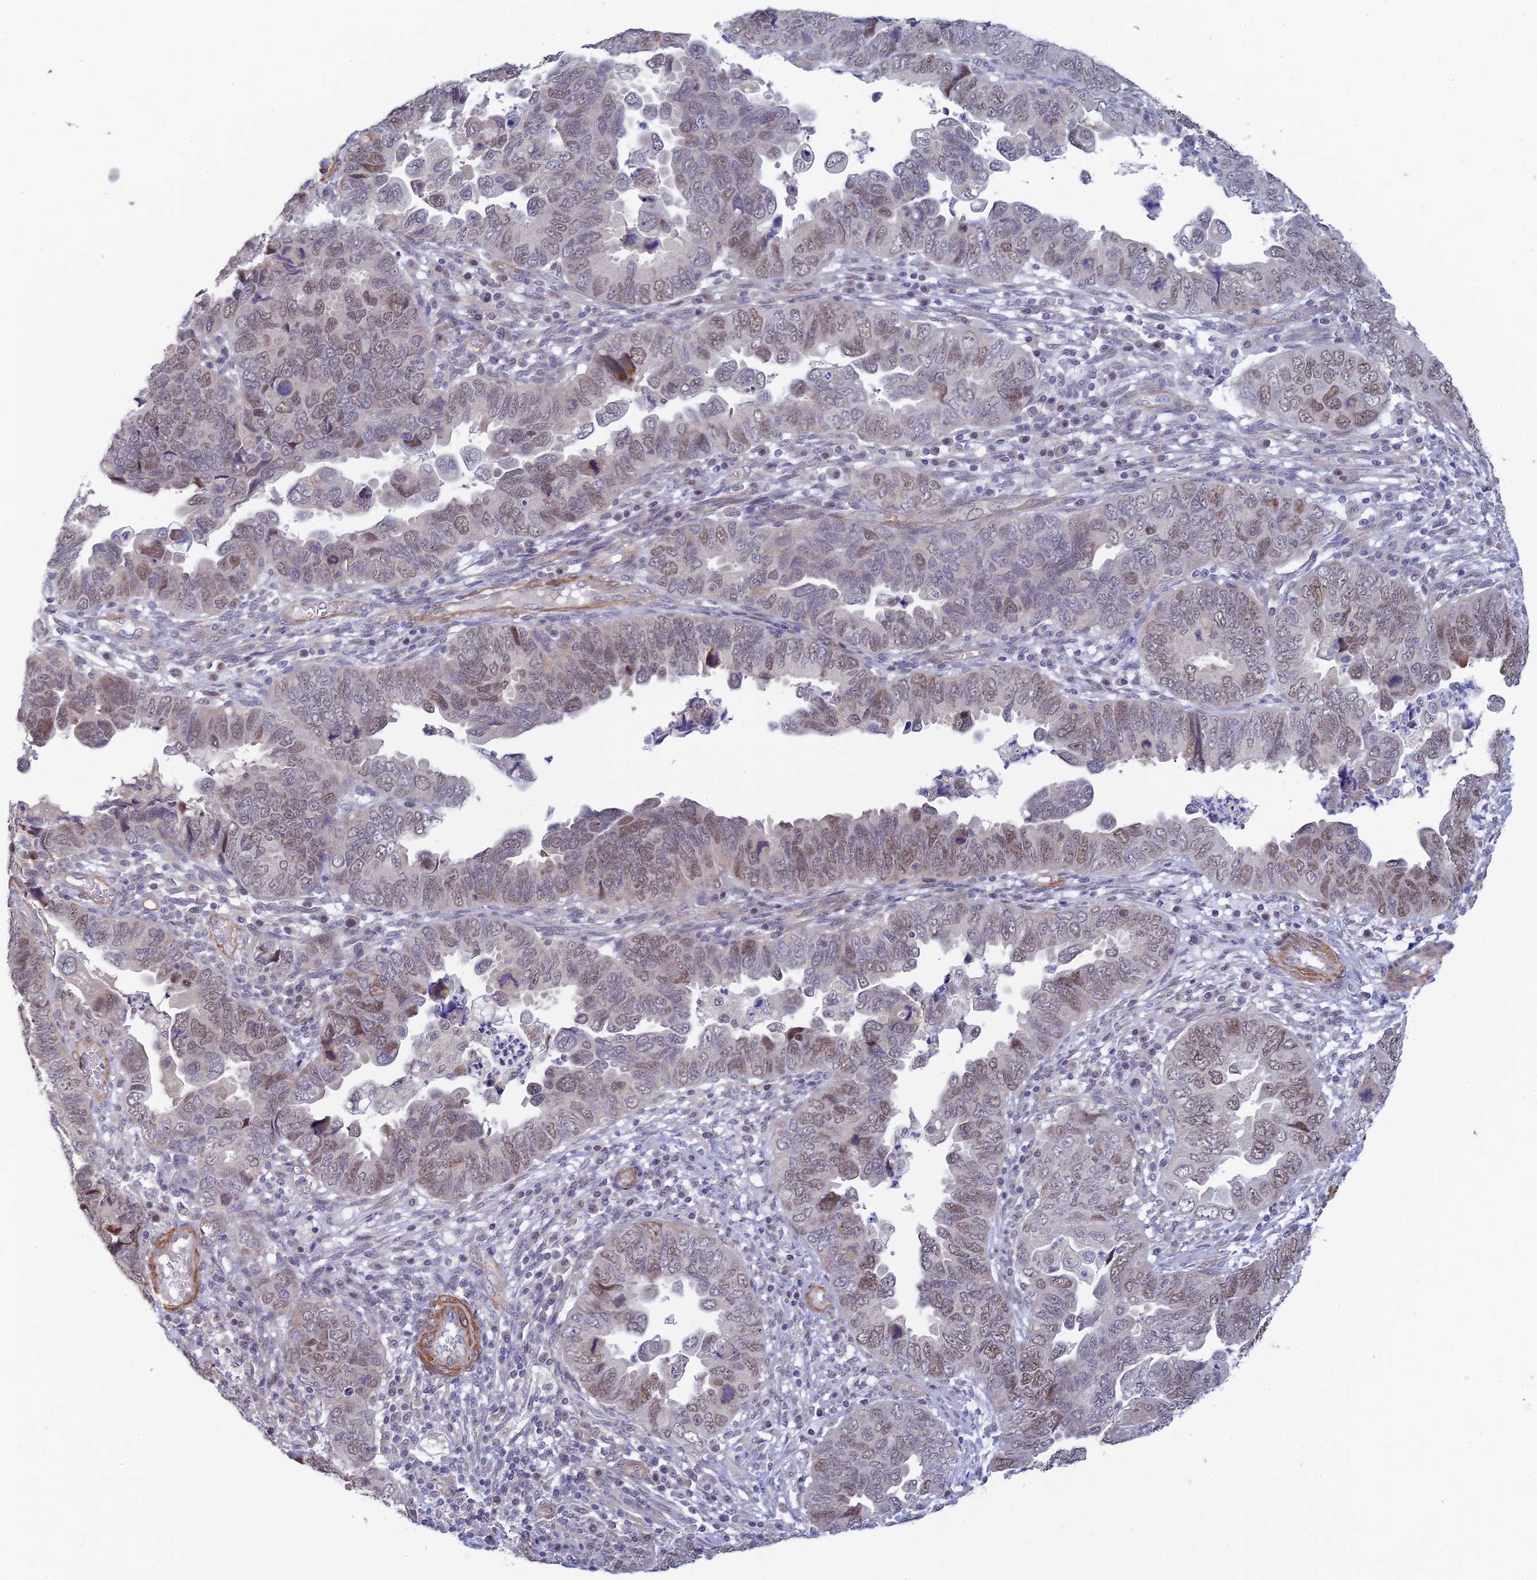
{"staining": {"intensity": "weak", "quantity": "25%-75%", "location": "nuclear"}, "tissue": "endometrial cancer", "cell_type": "Tumor cells", "image_type": "cancer", "snomed": [{"axis": "morphology", "description": "Adenocarcinoma, NOS"}, {"axis": "topography", "description": "Endometrium"}], "caption": "A photomicrograph of adenocarcinoma (endometrial) stained for a protein reveals weak nuclear brown staining in tumor cells.", "gene": "CFAP92", "patient": {"sex": "female", "age": 79}}